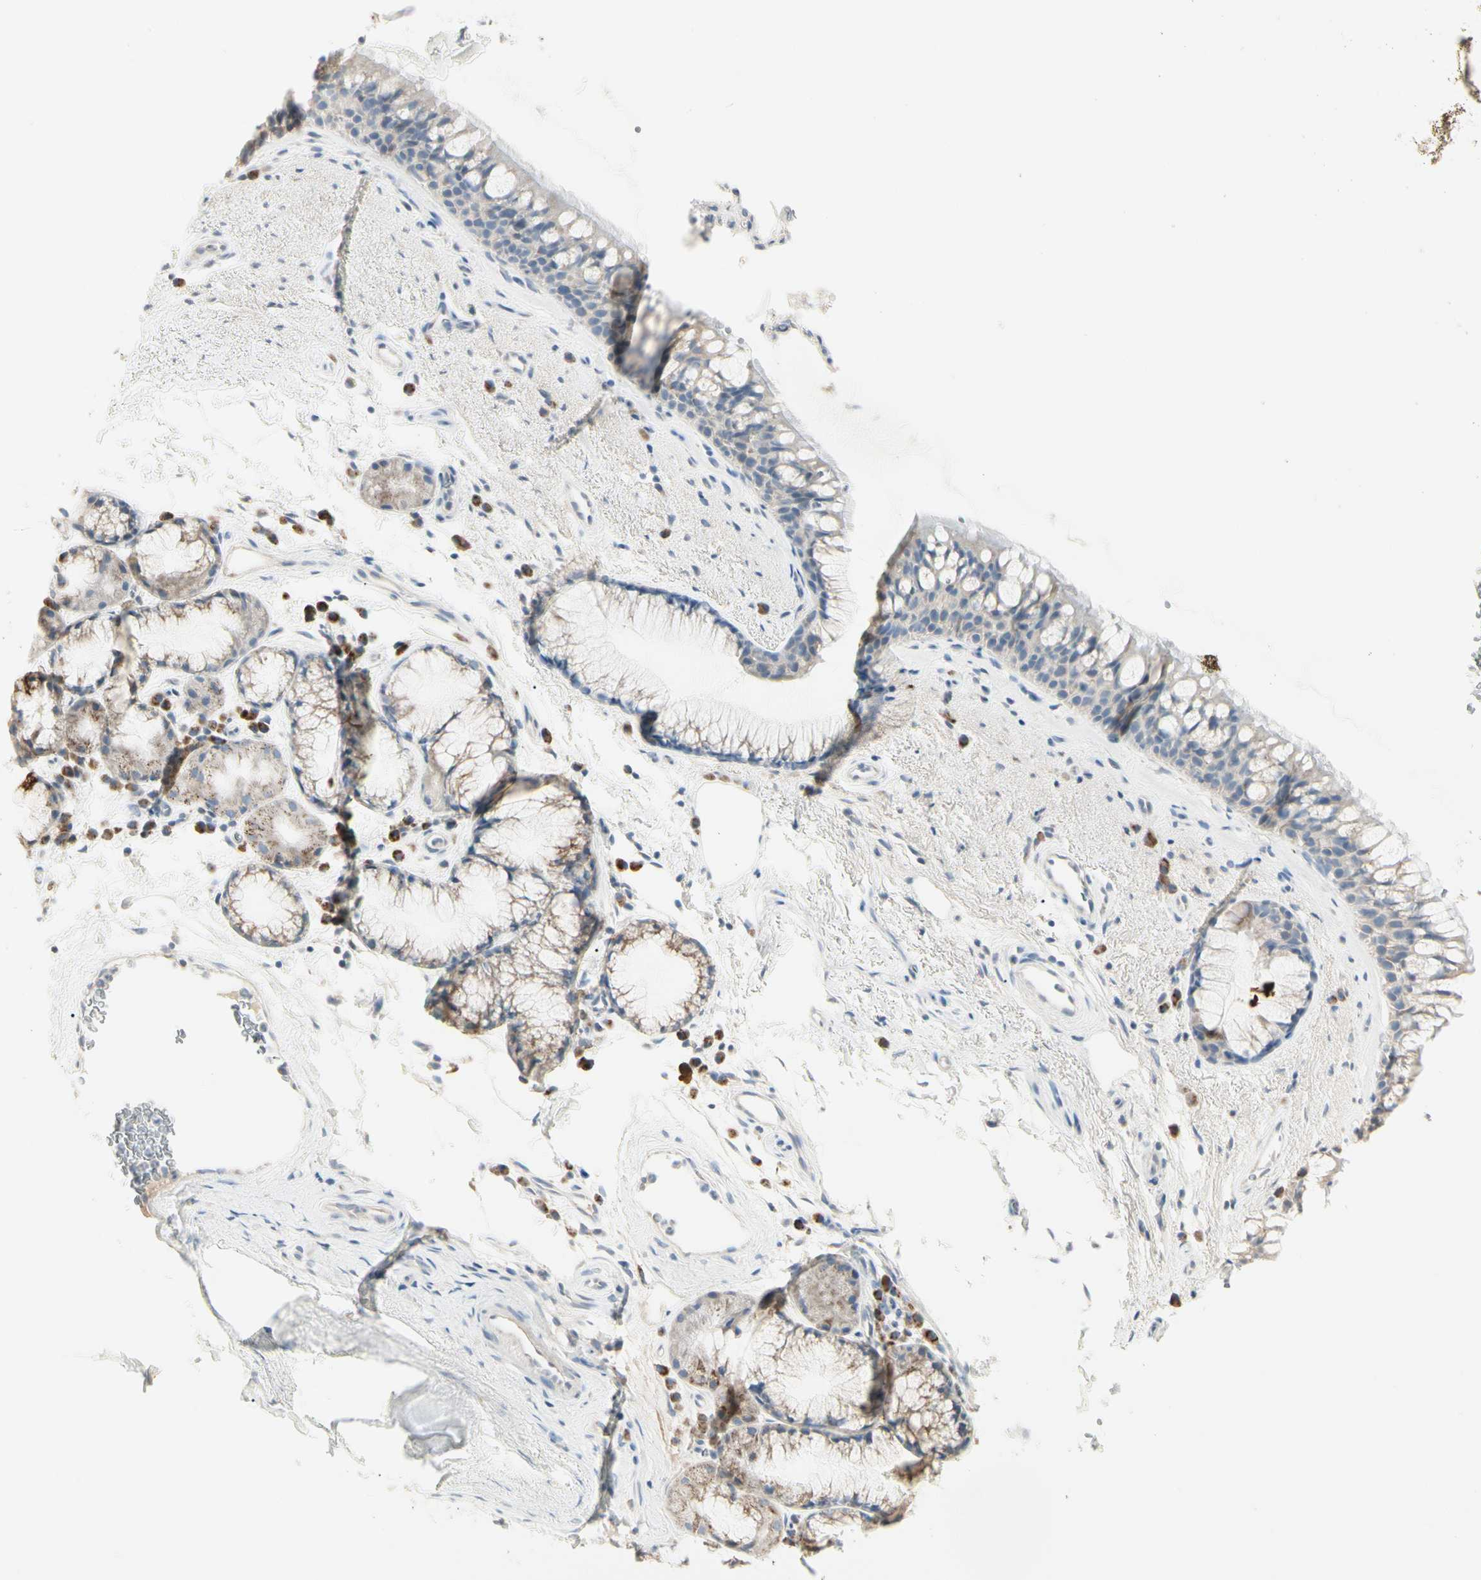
{"staining": {"intensity": "weak", "quantity": ">75%", "location": "cytoplasmic/membranous"}, "tissue": "bronchus", "cell_type": "Respiratory epithelial cells", "image_type": "normal", "snomed": [{"axis": "morphology", "description": "Normal tissue, NOS"}, {"axis": "topography", "description": "Bronchus"}], "caption": "Bronchus was stained to show a protein in brown. There is low levels of weak cytoplasmic/membranous expression in about >75% of respiratory epithelial cells. The staining is performed using DAB brown chromogen to label protein expression. The nuclei are counter-stained blue using hematoxylin.", "gene": "ALDH18A1", "patient": {"sex": "female", "age": 54}}